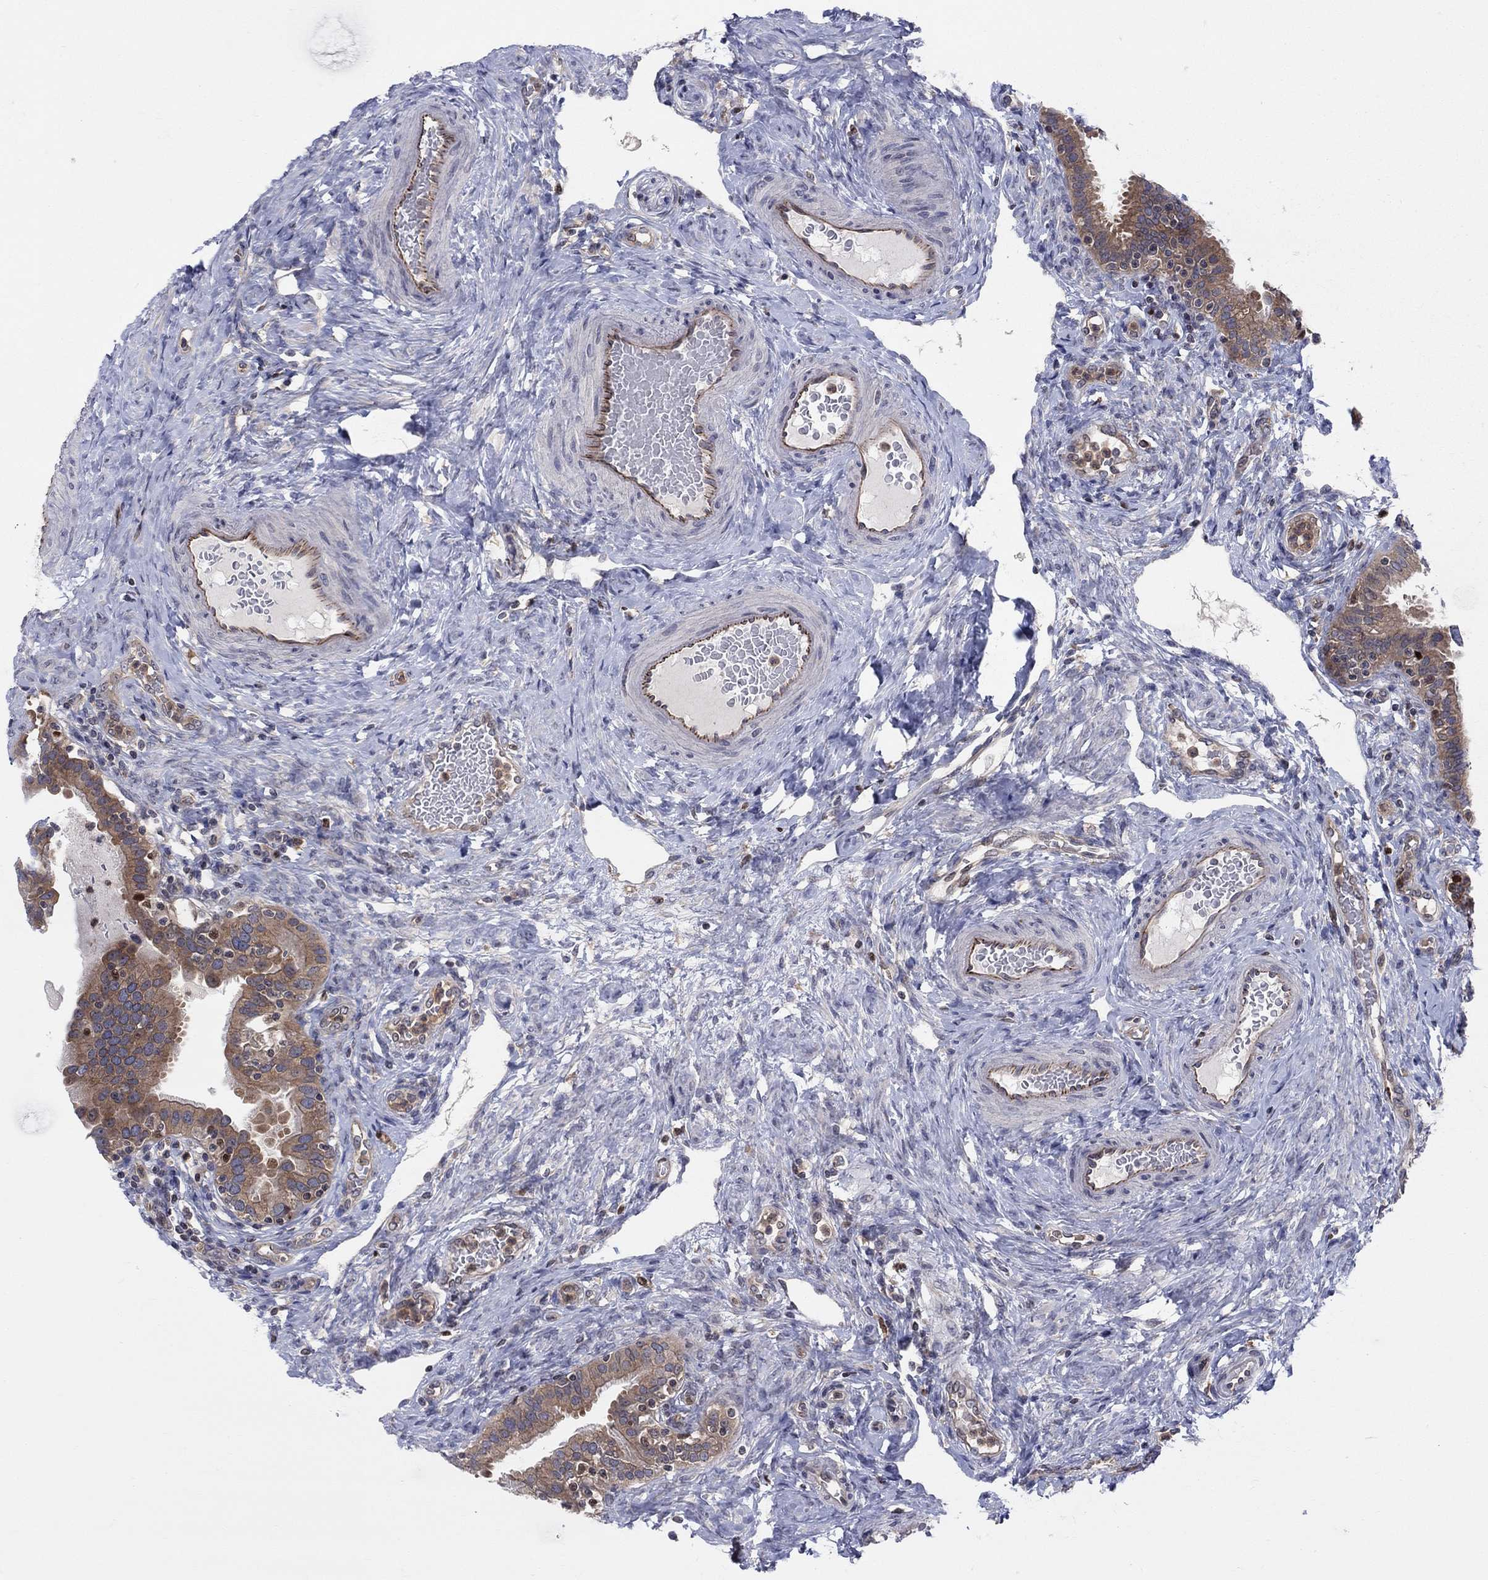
{"staining": {"intensity": "moderate", "quantity": "25%-75%", "location": "cytoplasmic/membranous"}, "tissue": "fallopian tube", "cell_type": "Glandular cells", "image_type": "normal", "snomed": [{"axis": "morphology", "description": "Normal tissue, NOS"}, {"axis": "topography", "description": "Fallopian tube"}, {"axis": "topography", "description": "Ovary"}], "caption": "Immunohistochemical staining of normal fallopian tube reveals 25%-75% levels of moderate cytoplasmic/membranous protein expression in about 25%-75% of glandular cells. (DAB = brown stain, brightfield microscopy at high magnification).", "gene": "ZNHIT3", "patient": {"sex": "female", "age": 41}}